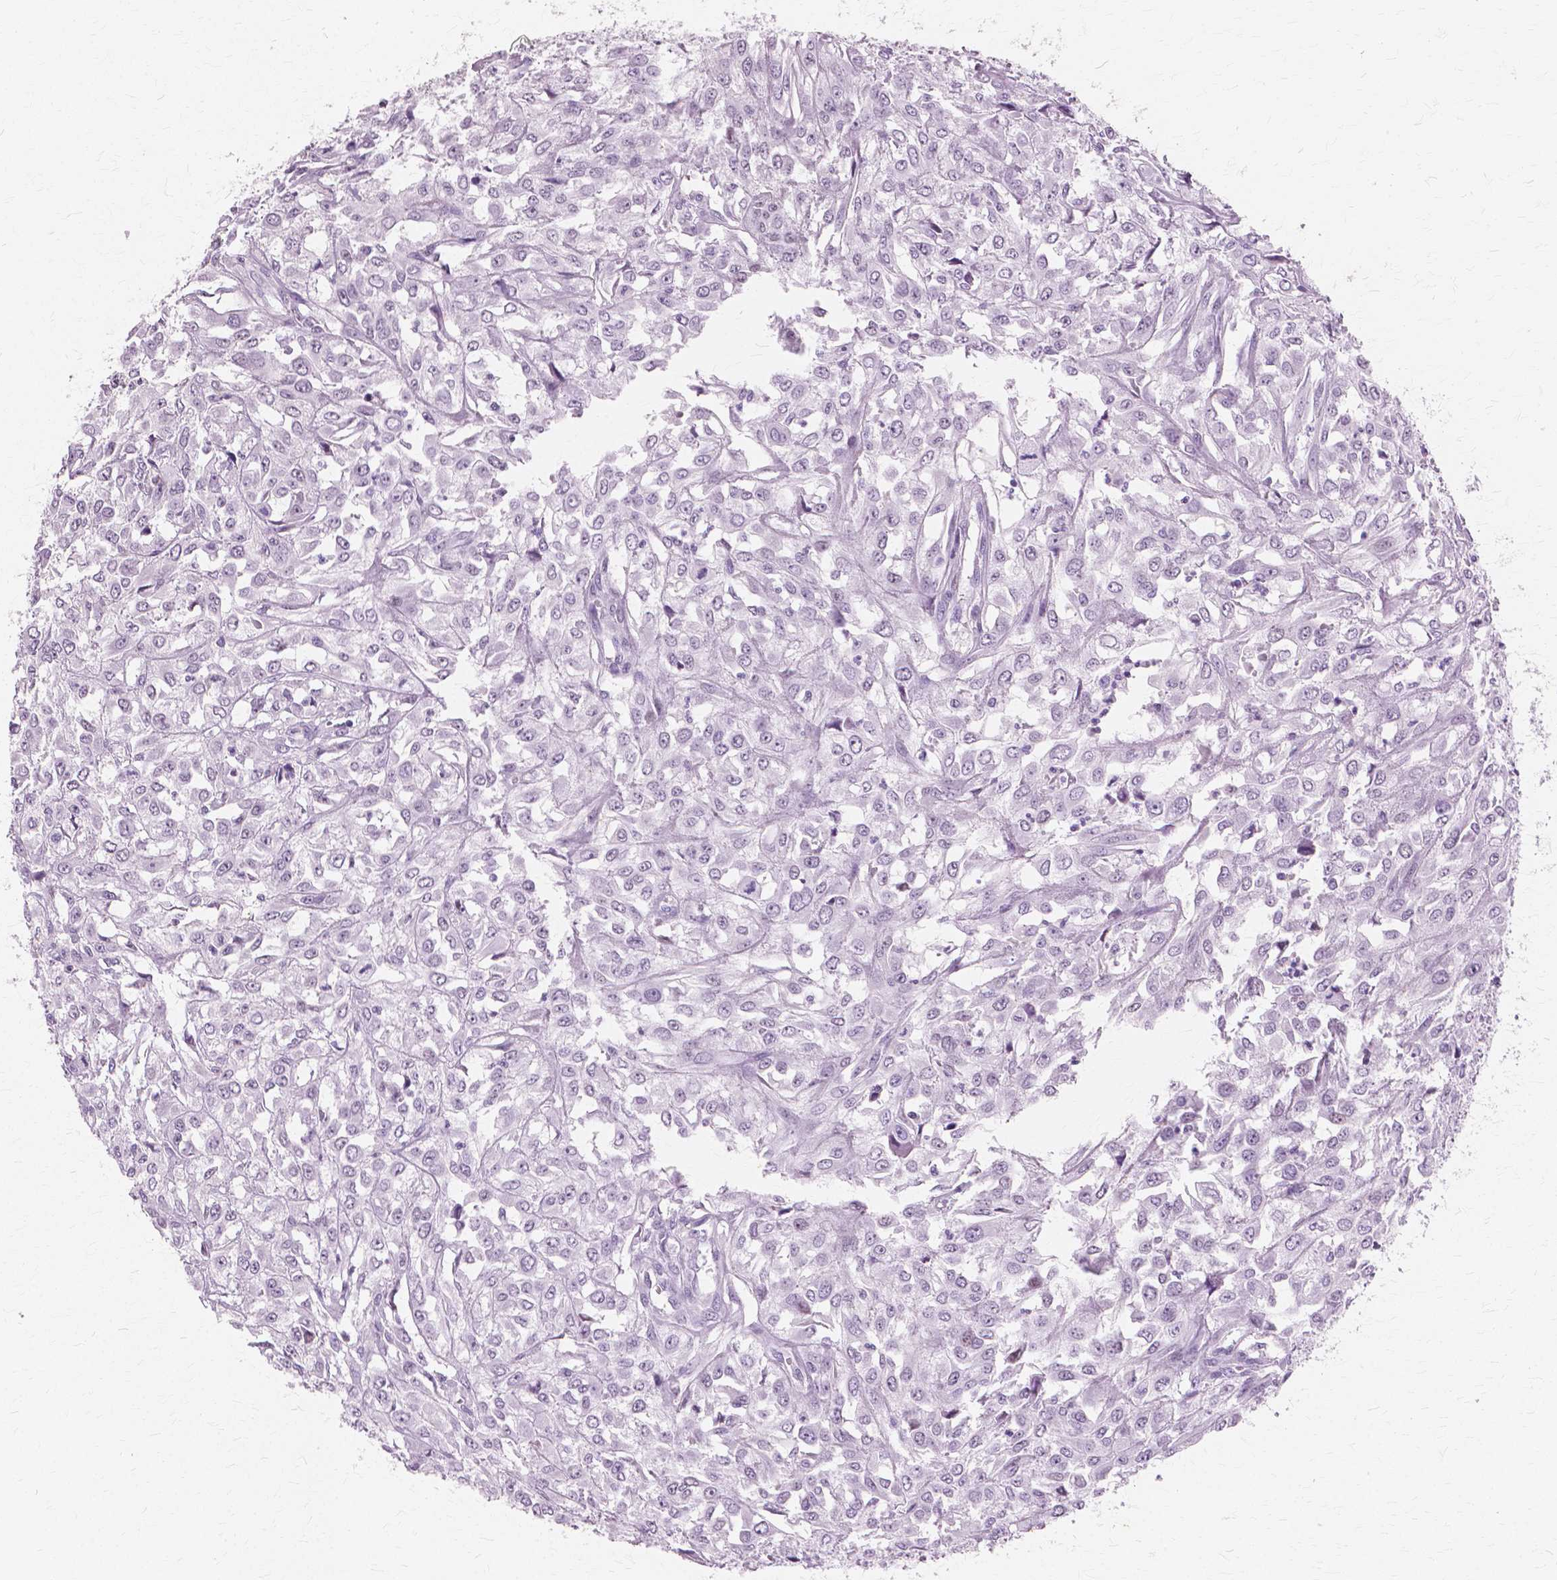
{"staining": {"intensity": "negative", "quantity": "none", "location": "none"}, "tissue": "urothelial cancer", "cell_type": "Tumor cells", "image_type": "cancer", "snomed": [{"axis": "morphology", "description": "Urothelial carcinoma, High grade"}, {"axis": "topography", "description": "Urinary bladder"}], "caption": "DAB immunohistochemical staining of human urothelial cancer demonstrates no significant expression in tumor cells. (DAB (3,3'-diaminobenzidine) IHC with hematoxylin counter stain).", "gene": "SFTPD", "patient": {"sex": "male", "age": 67}}